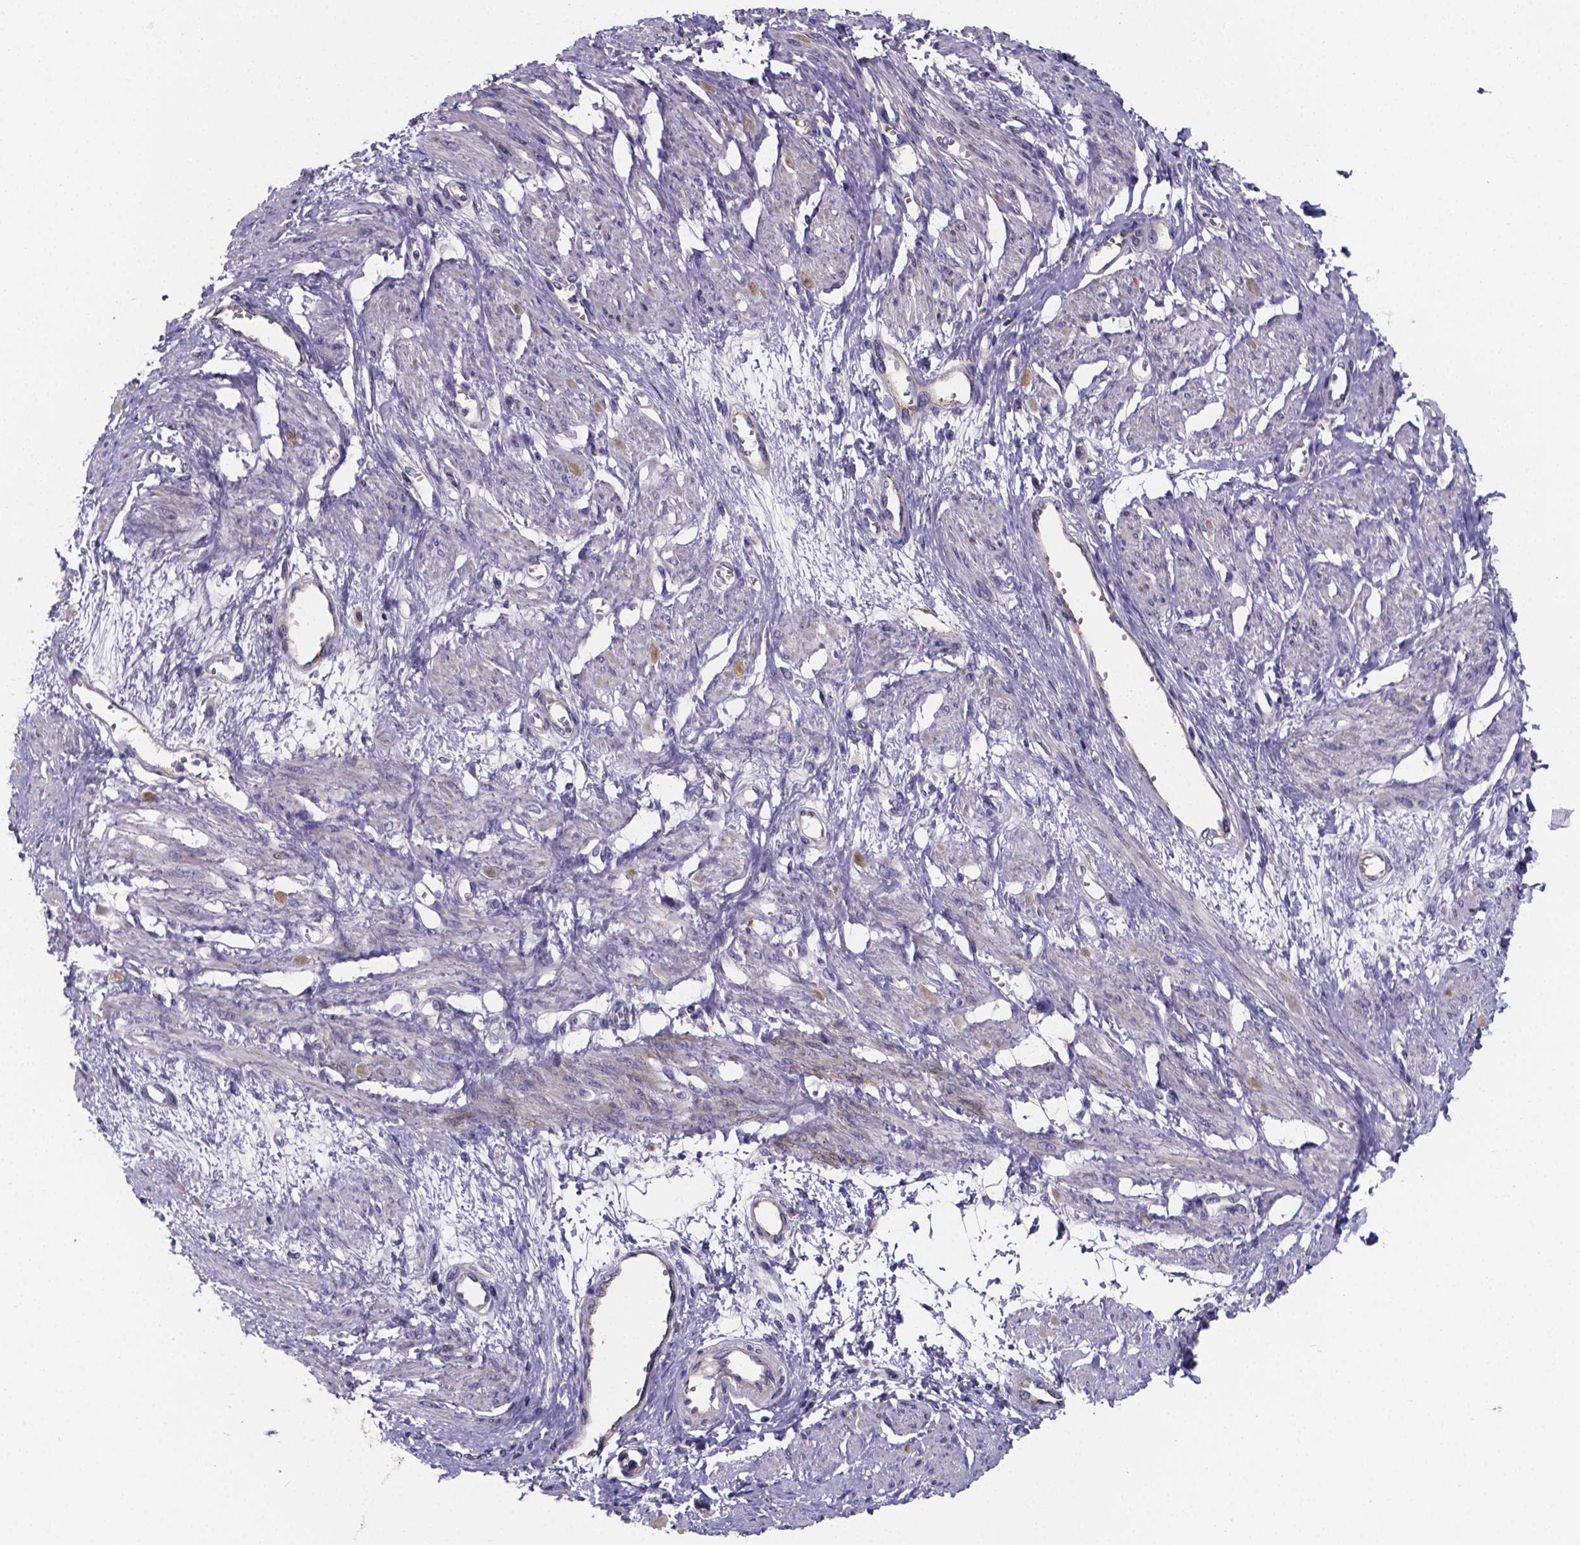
{"staining": {"intensity": "negative", "quantity": "none", "location": "none"}, "tissue": "smooth muscle", "cell_type": "Smooth muscle cells", "image_type": "normal", "snomed": [{"axis": "morphology", "description": "Normal tissue, NOS"}, {"axis": "topography", "description": "Smooth muscle"}, {"axis": "topography", "description": "Uterus"}], "caption": "The micrograph demonstrates no staining of smooth muscle cells in benign smooth muscle.", "gene": "SFRP4", "patient": {"sex": "female", "age": 39}}